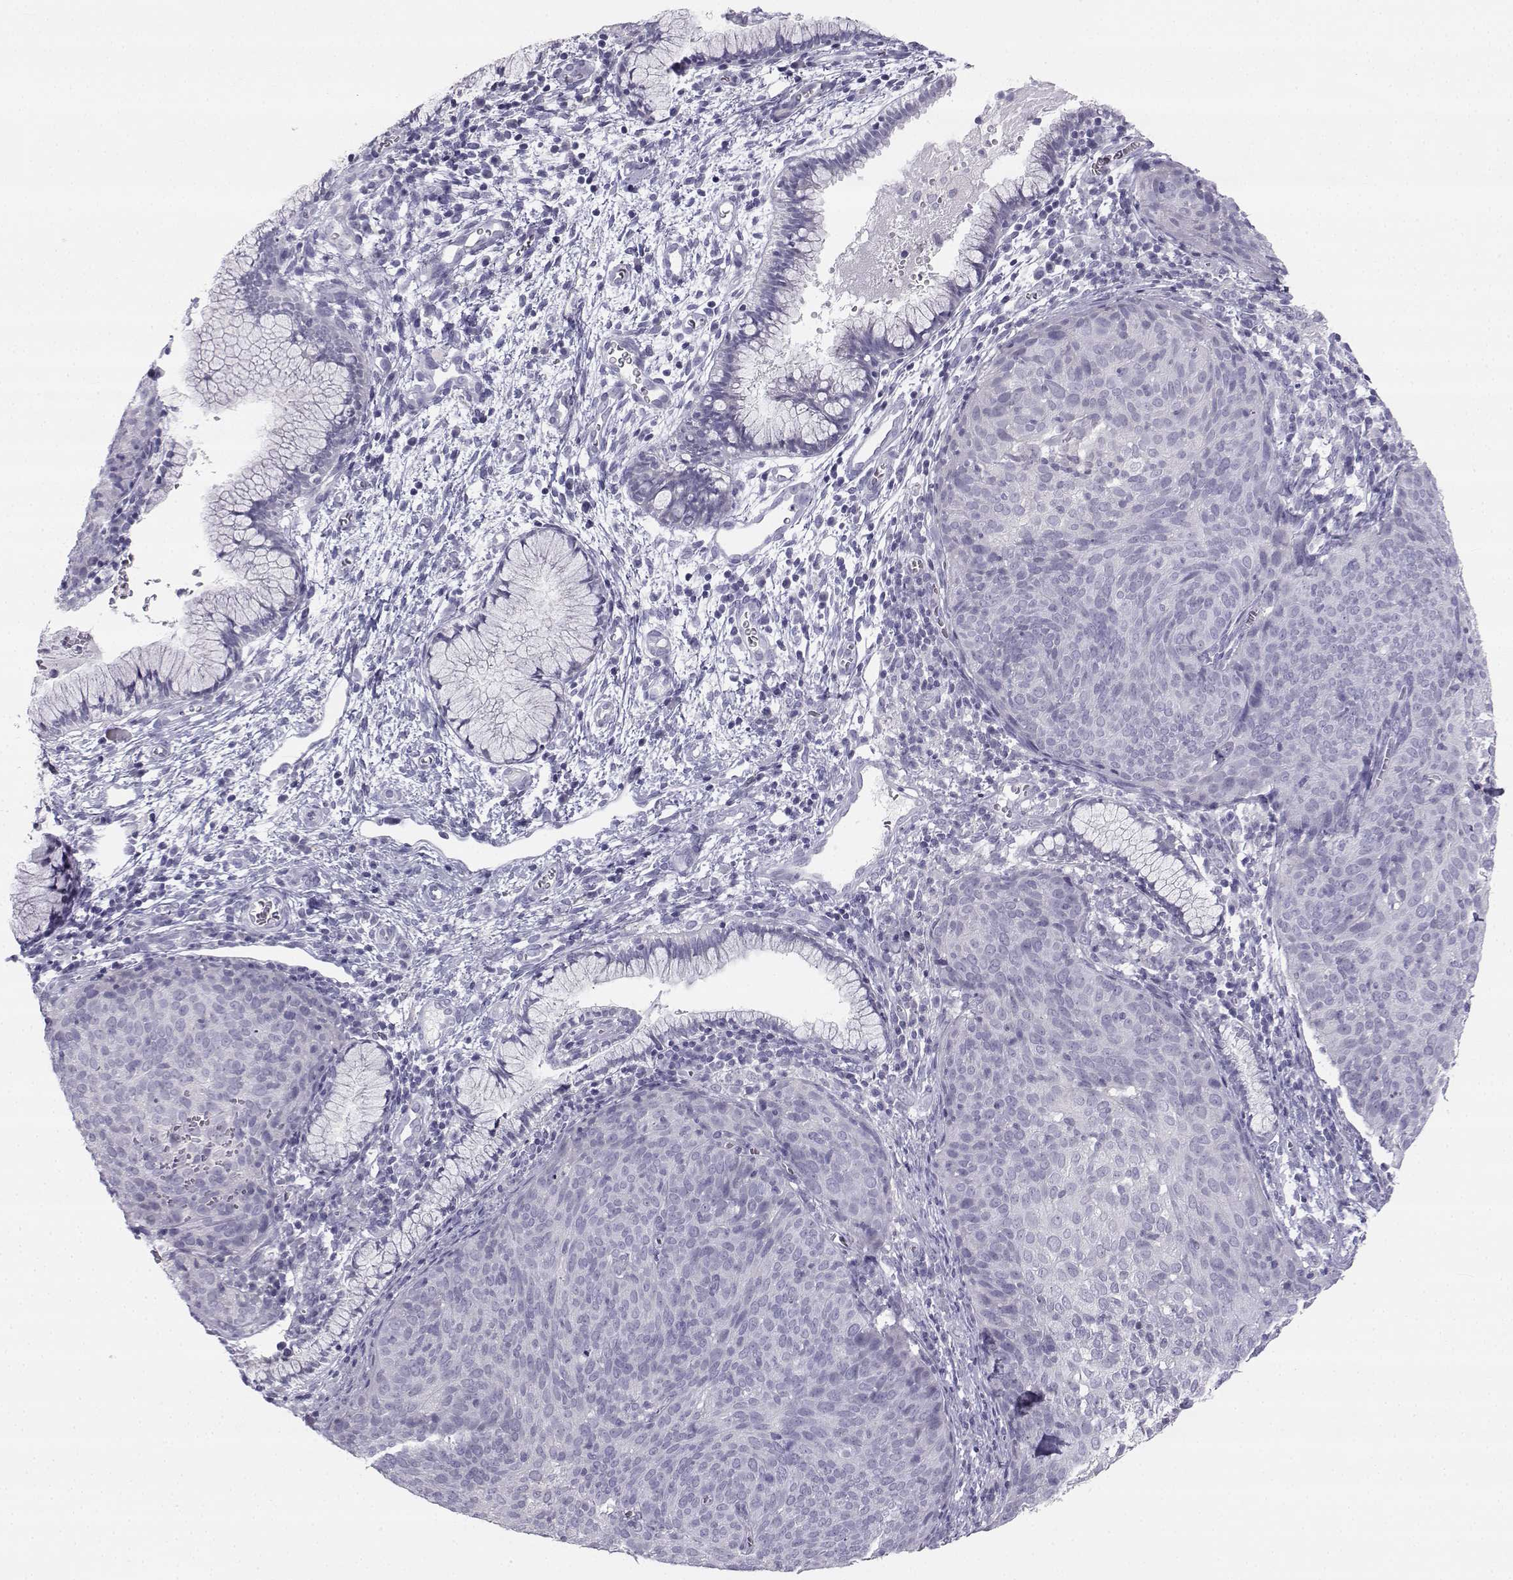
{"staining": {"intensity": "negative", "quantity": "none", "location": "none"}, "tissue": "cervical cancer", "cell_type": "Tumor cells", "image_type": "cancer", "snomed": [{"axis": "morphology", "description": "Squamous cell carcinoma, NOS"}, {"axis": "topography", "description": "Cervix"}], "caption": "Immunohistochemical staining of human cervical cancer exhibits no significant expression in tumor cells. (IHC, brightfield microscopy, high magnification).", "gene": "SYCE1", "patient": {"sex": "female", "age": 39}}